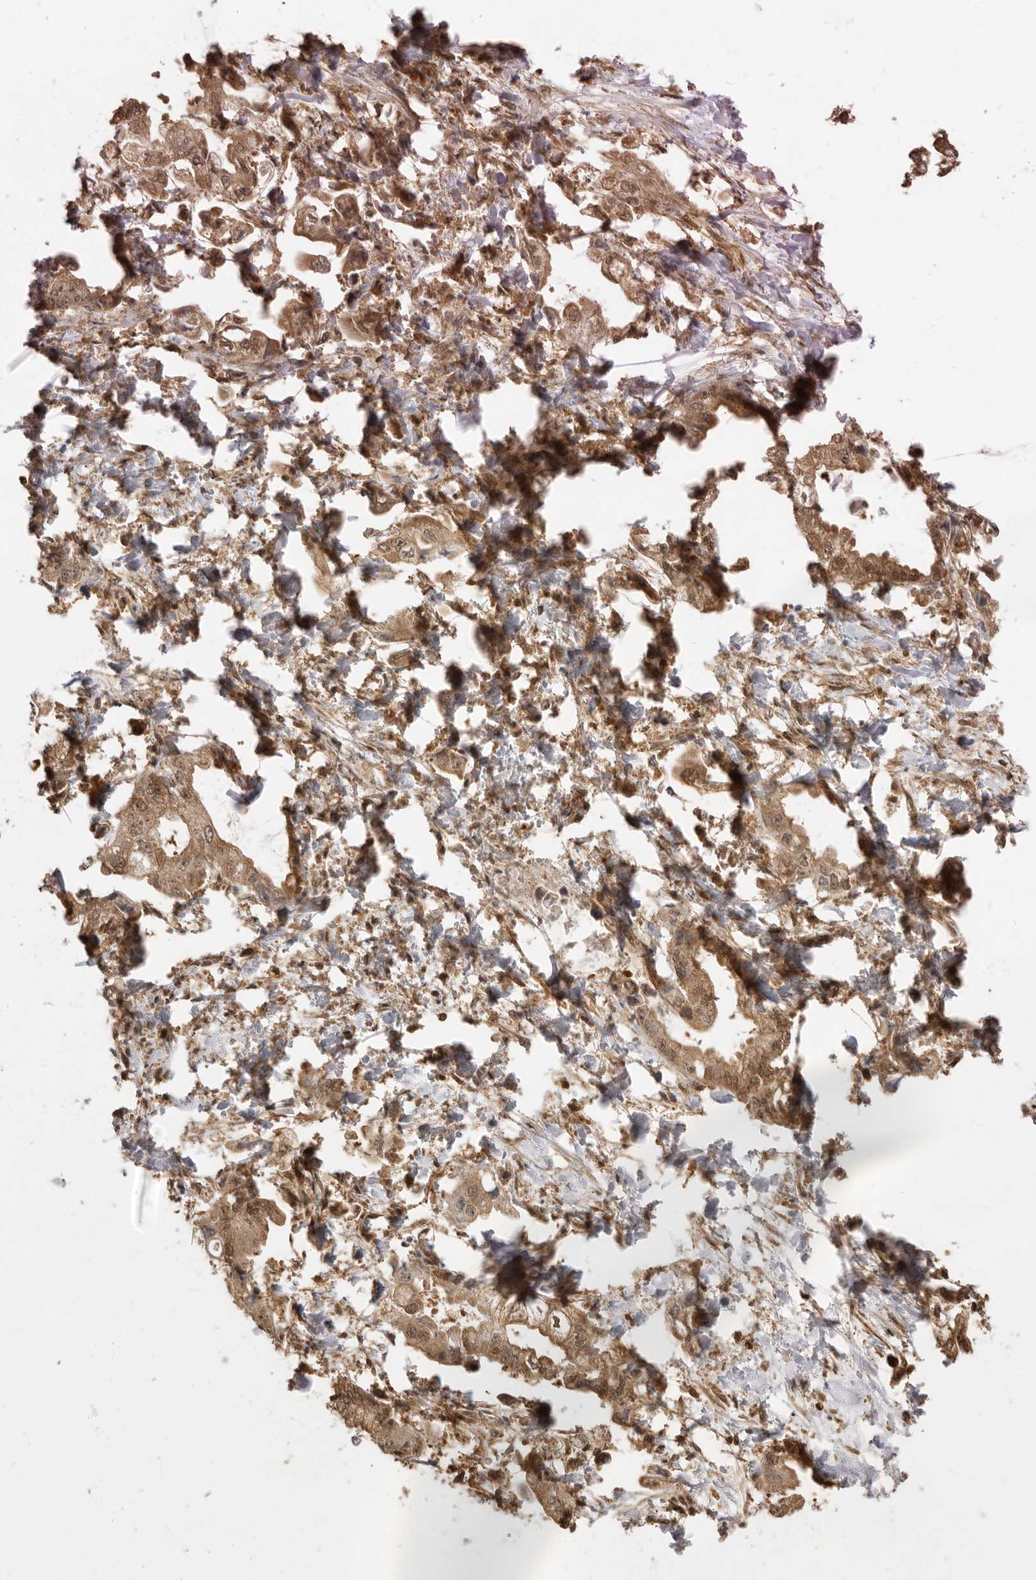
{"staining": {"intensity": "moderate", "quantity": ">75%", "location": "cytoplasmic/membranous,nuclear"}, "tissue": "stomach cancer", "cell_type": "Tumor cells", "image_type": "cancer", "snomed": [{"axis": "morphology", "description": "Adenocarcinoma, NOS"}, {"axis": "topography", "description": "Stomach"}], "caption": "Adenocarcinoma (stomach) was stained to show a protein in brown. There is medium levels of moderate cytoplasmic/membranous and nuclear staining in about >75% of tumor cells.", "gene": "ADPRS", "patient": {"sex": "male", "age": 62}}